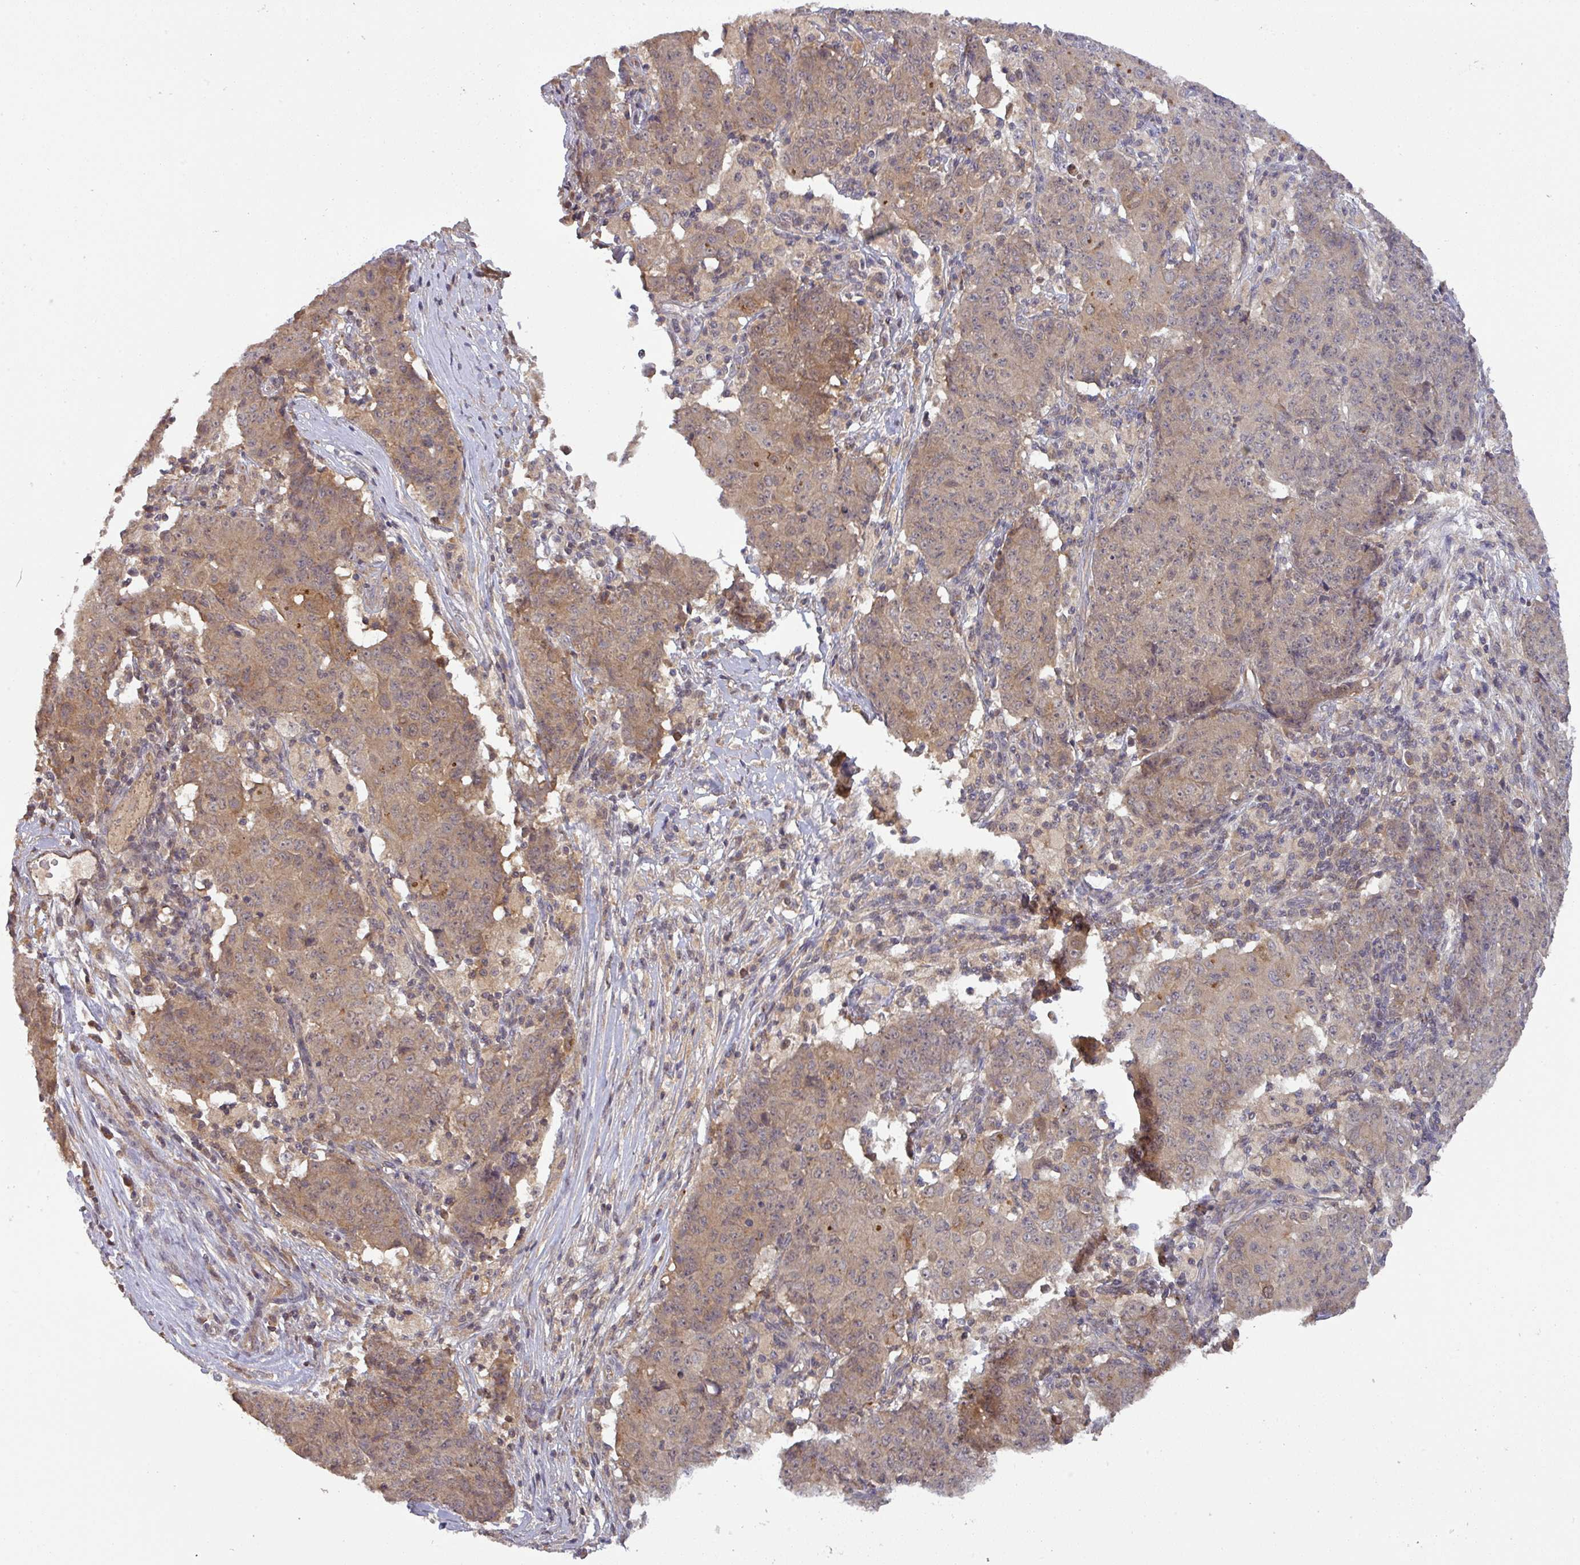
{"staining": {"intensity": "moderate", "quantity": ">75%", "location": "cytoplasmic/membranous"}, "tissue": "ovarian cancer", "cell_type": "Tumor cells", "image_type": "cancer", "snomed": [{"axis": "morphology", "description": "Carcinoma, endometroid"}, {"axis": "topography", "description": "Ovary"}], "caption": "DAB immunohistochemical staining of human endometroid carcinoma (ovarian) exhibits moderate cytoplasmic/membranous protein expression in about >75% of tumor cells.", "gene": "CCDC121", "patient": {"sex": "female", "age": 42}}